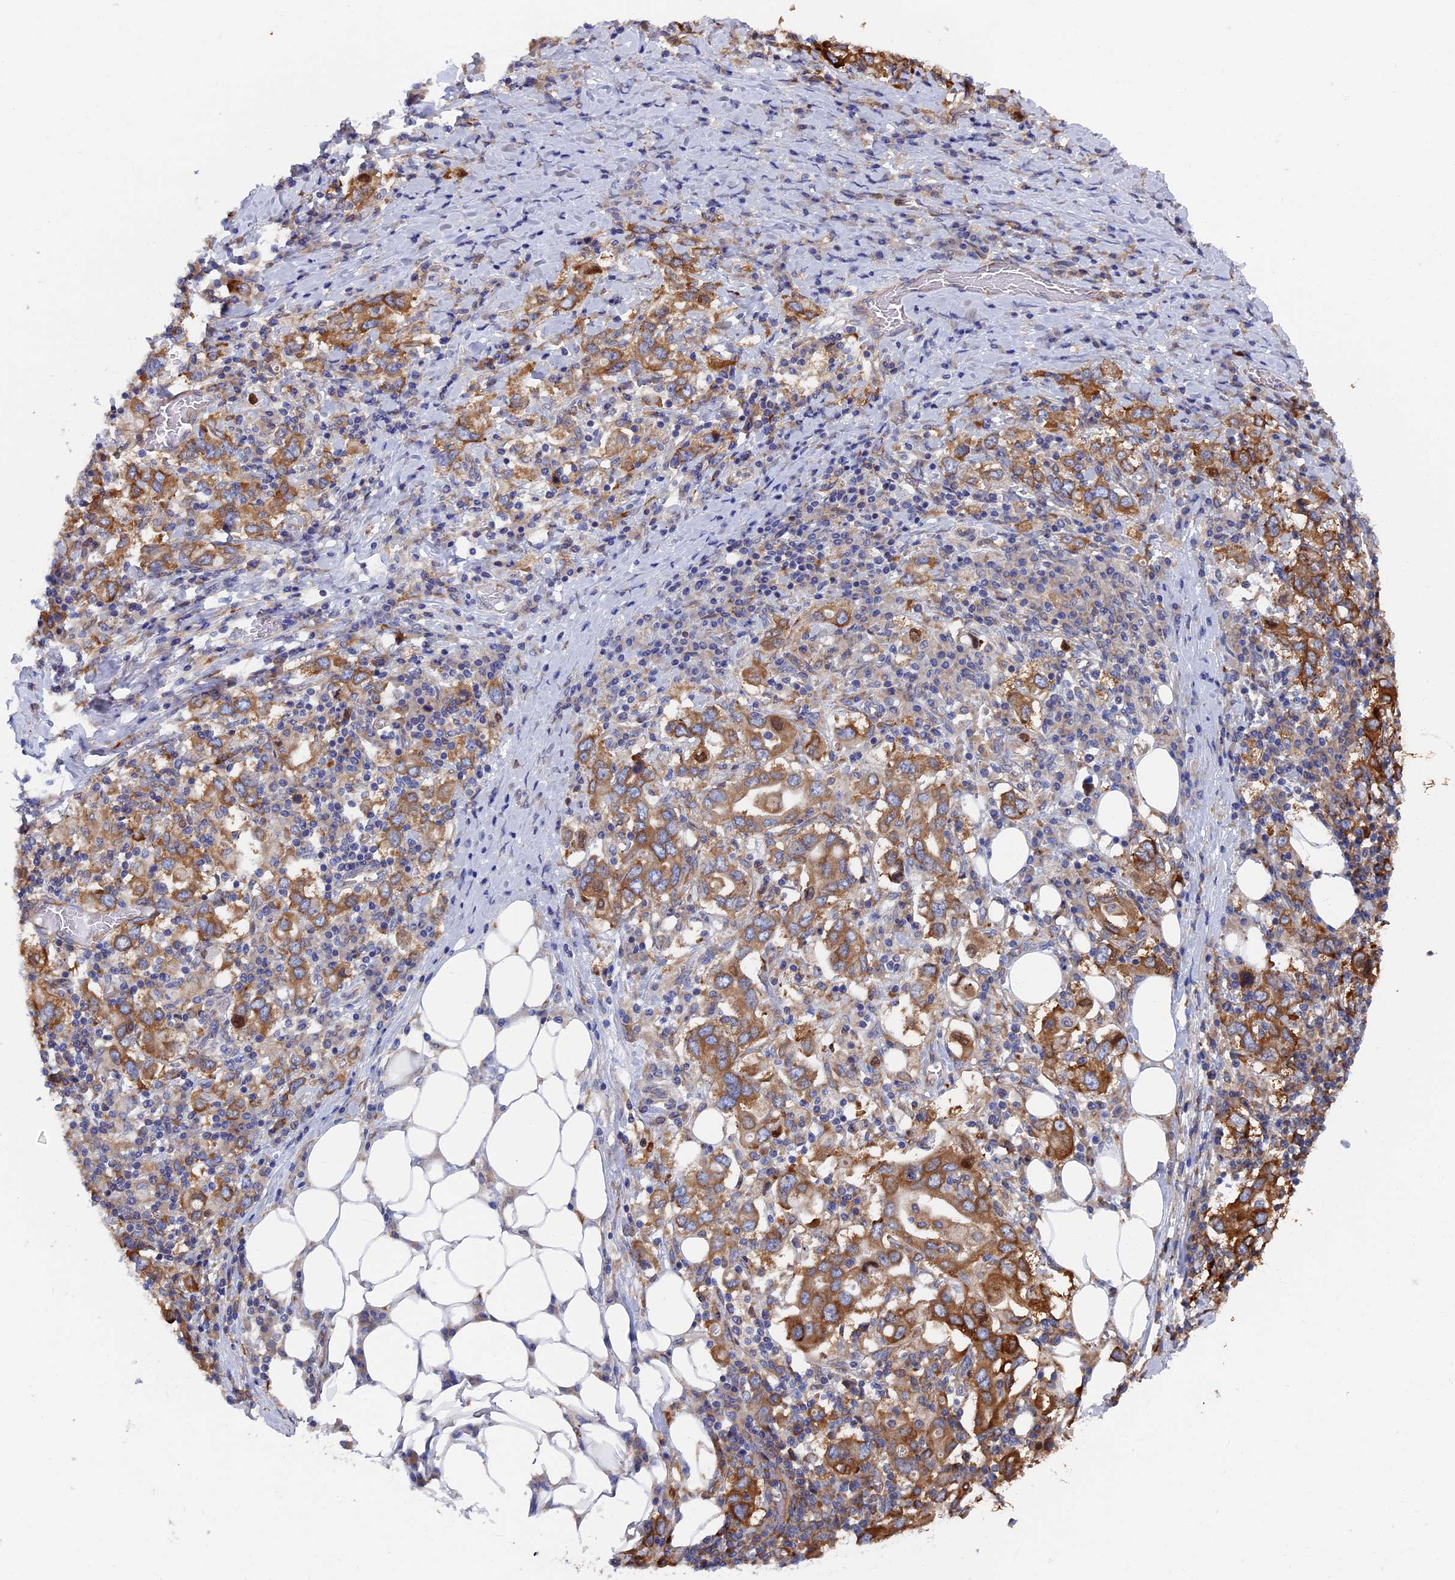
{"staining": {"intensity": "moderate", "quantity": ">75%", "location": "cytoplasmic/membranous"}, "tissue": "stomach cancer", "cell_type": "Tumor cells", "image_type": "cancer", "snomed": [{"axis": "morphology", "description": "Adenocarcinoma, NOS"}, {"axis": "topography", "description": "Stomach, upper"}, {"axis": "topography", "description": "Stomach"}], "caption": "This is an image of immunohistochemistry (IHC) staining of stomach cancer, which shows moderate positivity in the cytoplasmic/membranous of tumor cells.", "gene": "YBX1", "patient": {"sex": "male", "age": 62}}